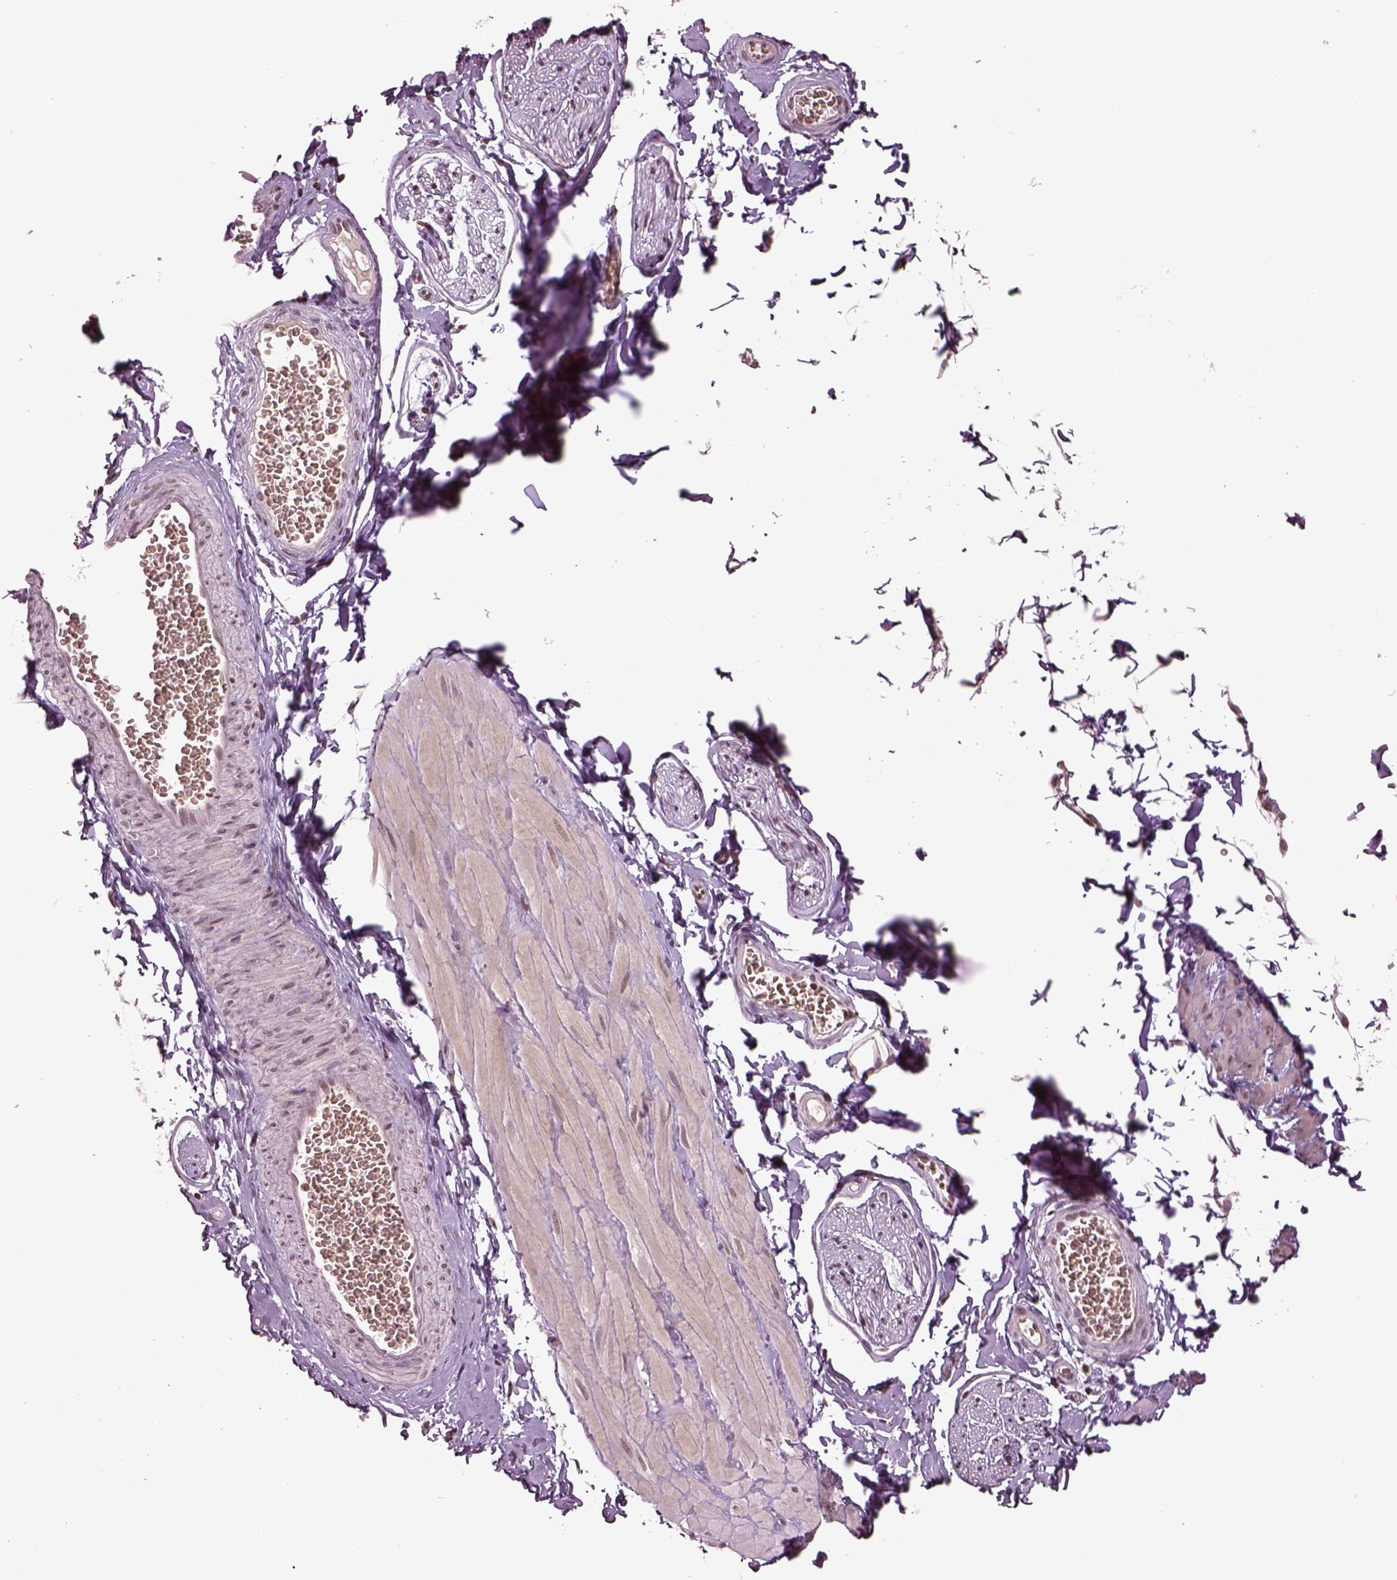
{"staining": {"intensity": "negative", "quantity": "none", "location": "none"}, "tissue": "adipose tissue", "cell_type": "Adipocytes", "image_type": "normal", "snomed": [{"axis": "morphology", "description": "Normal tissue, NOS"}, {"axis": "topography", "description": "Smooth muscle"}, {"axis": "topography", "description": "Peripheral nerve tissue"}], "caption": "Immunohistochemical staining of normal human adipose tissue displays no significant expression in adipocytes. (Brightfield microscopy of DAB IHC at high magnification).", "gene": "GRM4", "patient": {"sex": "male", "age": 22}}